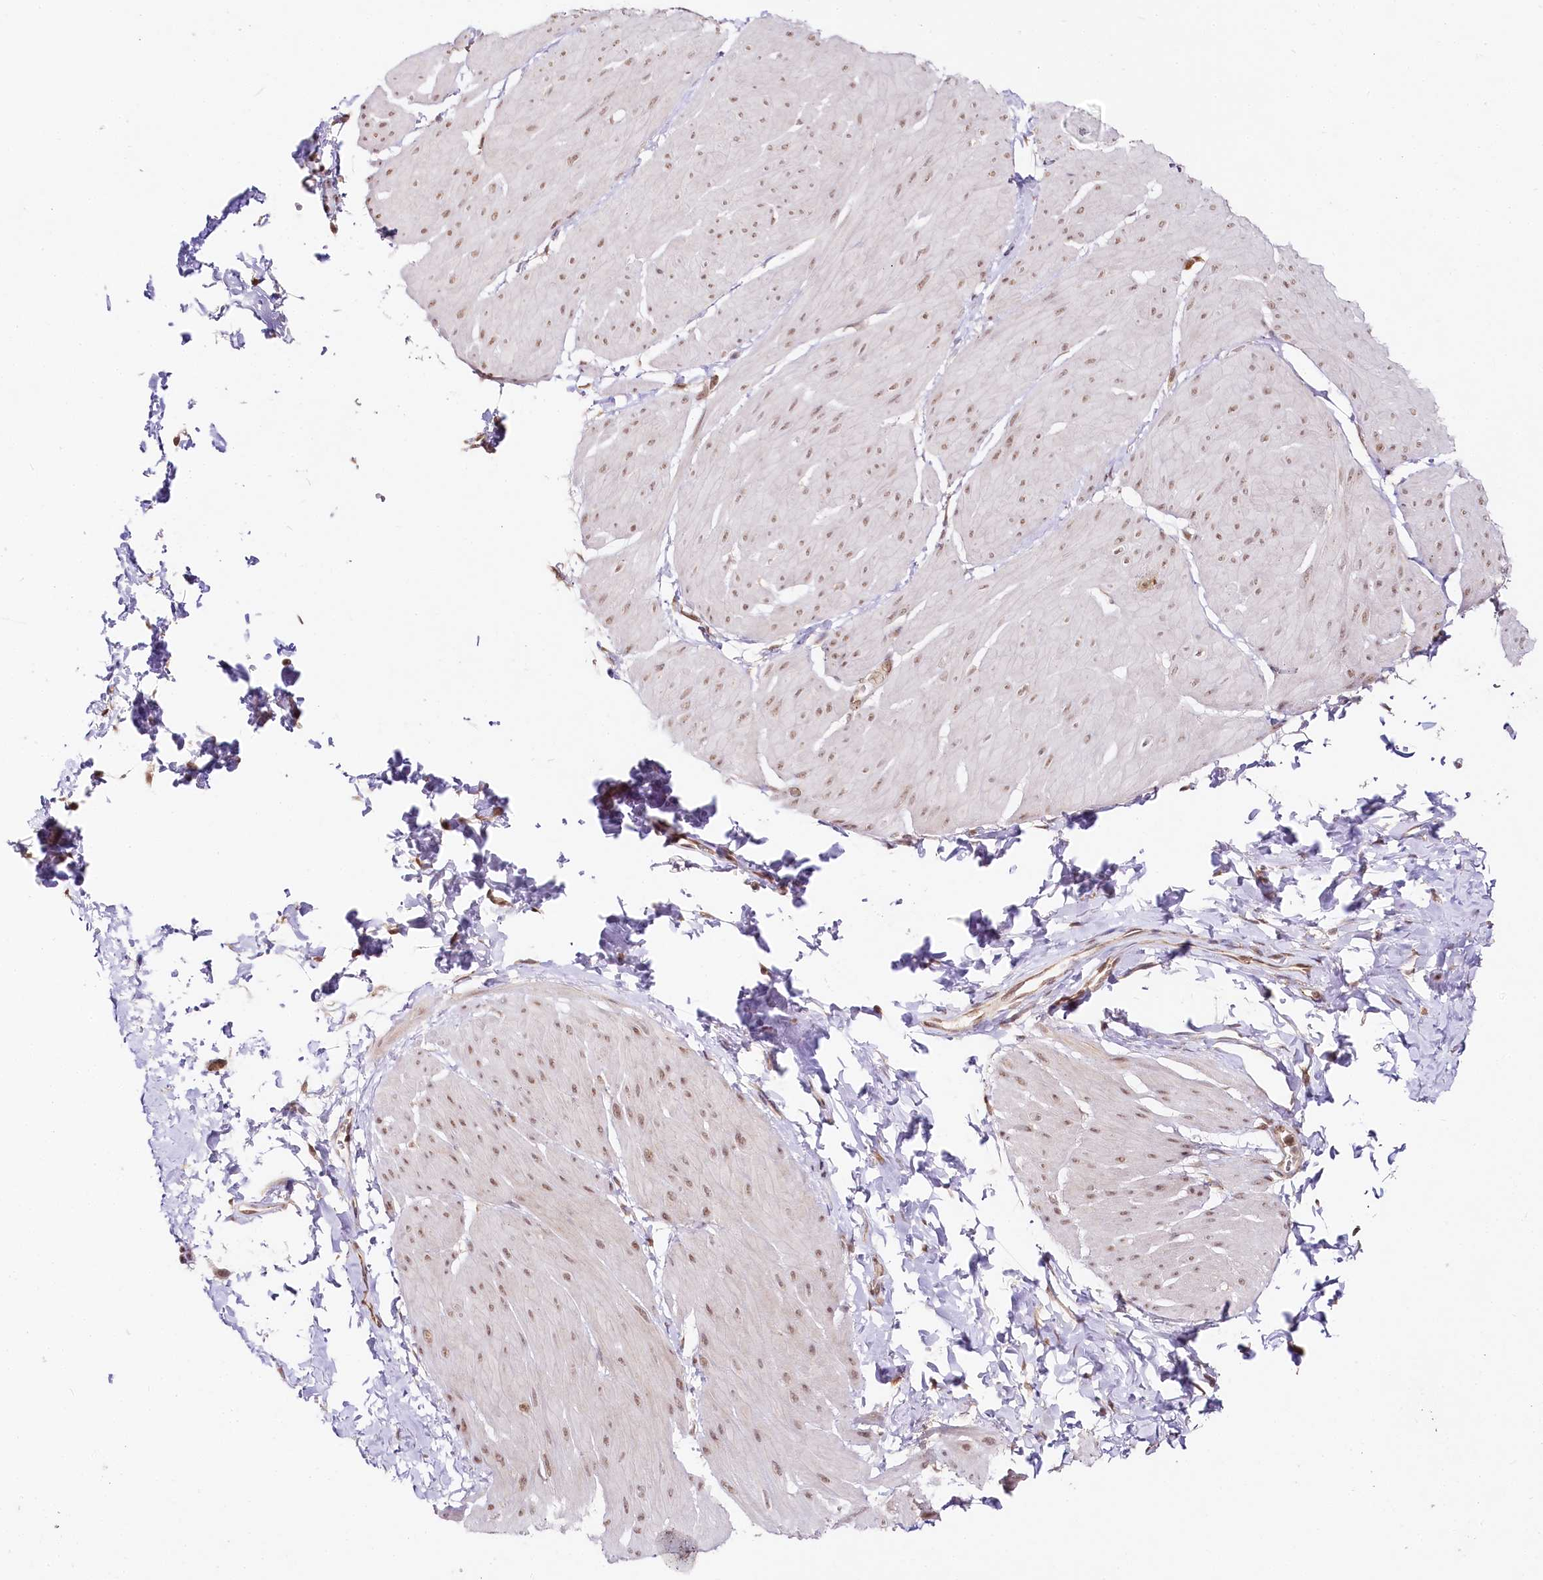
{"staining": {"intensity": "moderate", "quantity": ">75%", "location": "nuclear"}, "tissue": "smooth muscle", "cell_type": "Smooth muscle cells", "image_type": "normal", "snomed": [{"axis": "morphology", "description": "Urothelial carcinoma, High grade"}, {"axis": "topography", "description": "Urinary bladder"}], "caption": "Immunohistochemistry (IHC) histopathology image of benign smooth muscle: human smooth muscle stained using IHC exhibits medium levels of moderate protein expression localized specifically in the nuclear of smooth muscle cells, appearing as a nuclear brown color.", "gene": "CNPY2", "patient": {"sex": "male", "age": 46}}